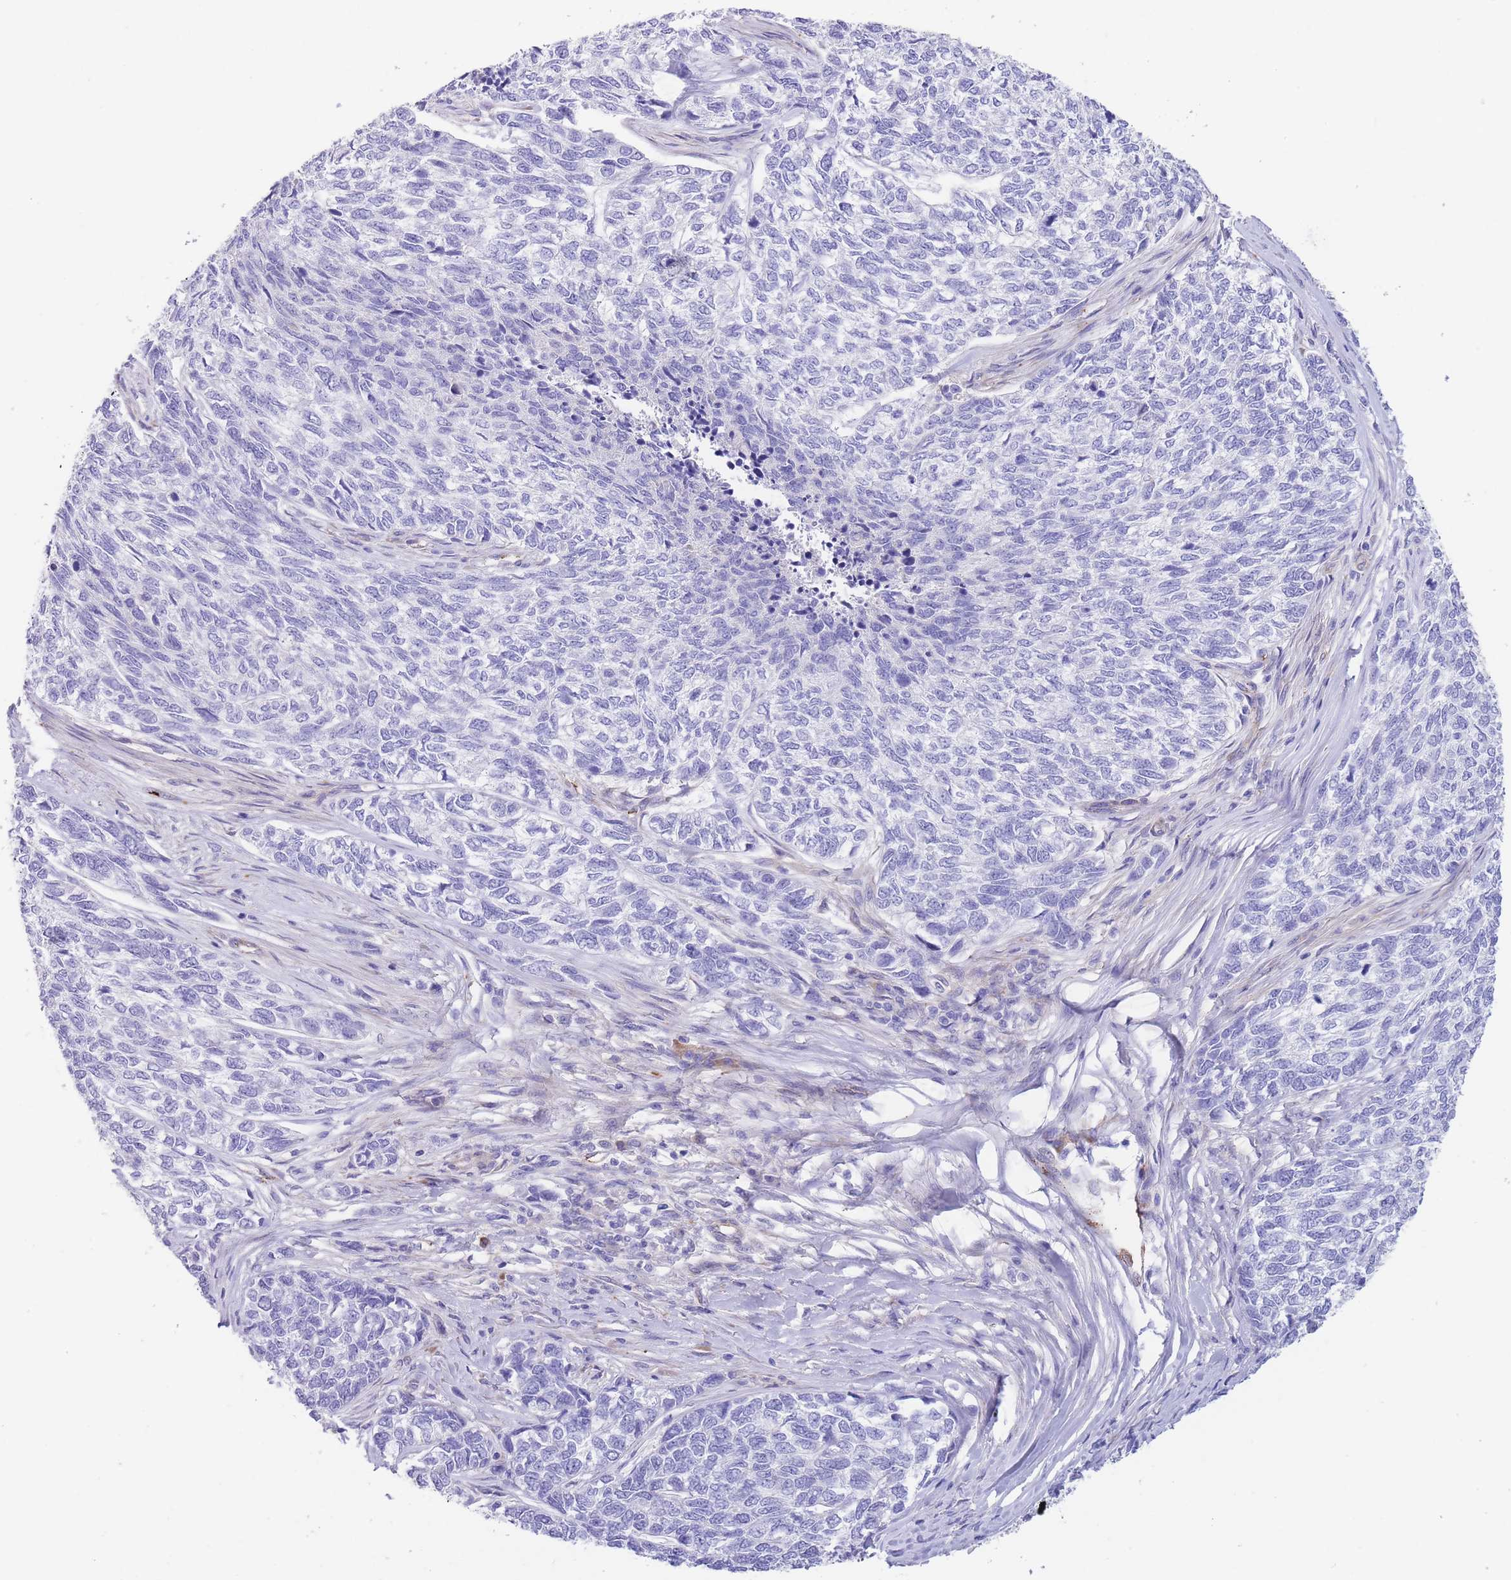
{"staining": {"intensity": "negative", "quantity": "none", "location": "none"}, "tissue": "skin cancer", "cell_type": "Tumor cells", "image_type": "cancer", "snomed": [{"axis": "morphology", "description": "Basal cell carcinoma"}, {"axis": "topography", "description": "Skin"}], "caption": "DAB (3,3'-diaminobenzidine) immunohistochemical staining of human skin cancer (basal cell carcinoma) shows no significant staining in tumor cells. Nuclei are stained in blue.", "gene": "DET1", "patient": {"sex": "female", "age": 65}}